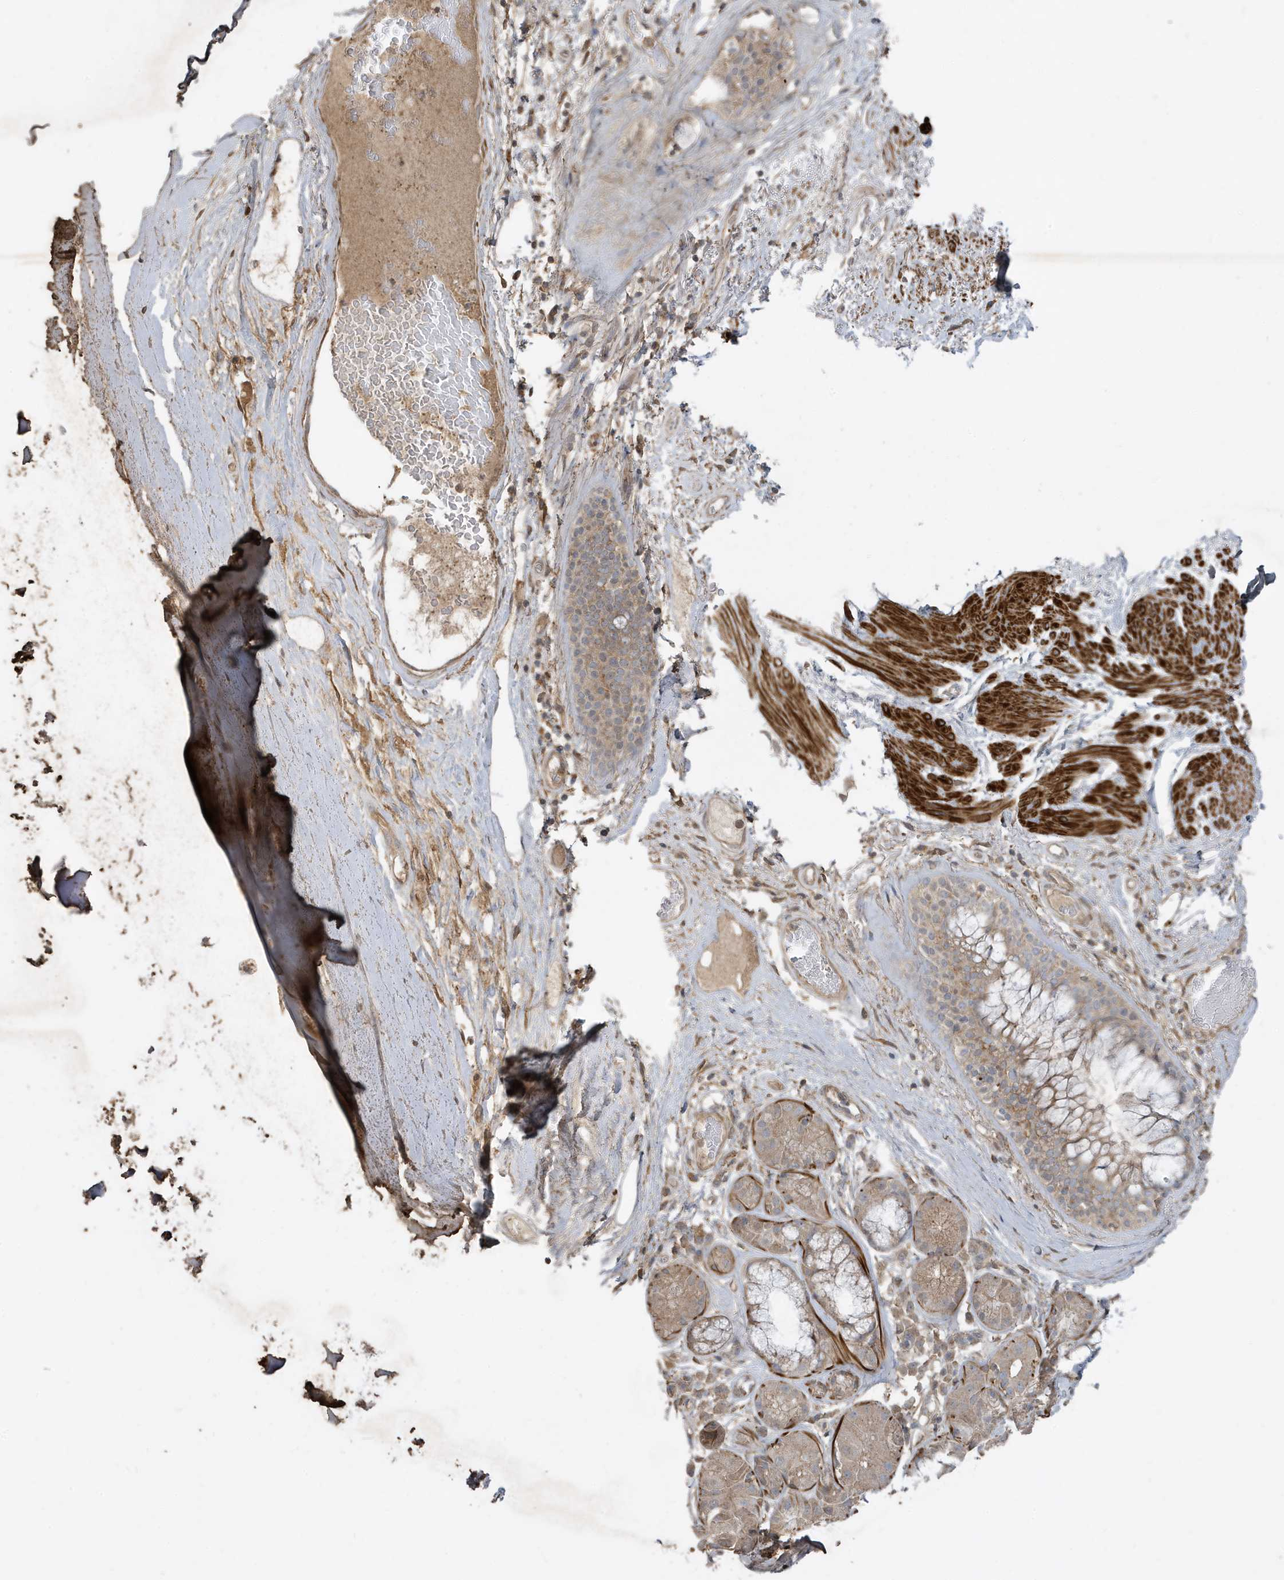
{"staining": {"intensity": "negative", "quantity": "none", "location": "none"}, "tissue": "adipose tissue", "cell_type": "Adipocytes", "image_type": "normal", "snomed": [{"axis": "morphology", "description": "Normal tissue, NOS"}, {"axis": "morphology", "description": "Squamous cell carcinoma, NOS"}, {"axis": "topography", "description": "Lymph node"}, {"axis": "topography", "description": "Bronchus"}, {"axis": "topography", "description": "Lung"}], "caption": "High power microscopy photomicrograph of an immunohistochemistry image of unremarkable adipose tissue, revealing no significant staining in adipocytes. The staining is performed using DAB (3,3'-diaminobenzidine) brown chromogen with nuclei counter-stained in using hematoxylin.", "gene": "PRRT3", "patient": {"sex": "male", "age": 66}}